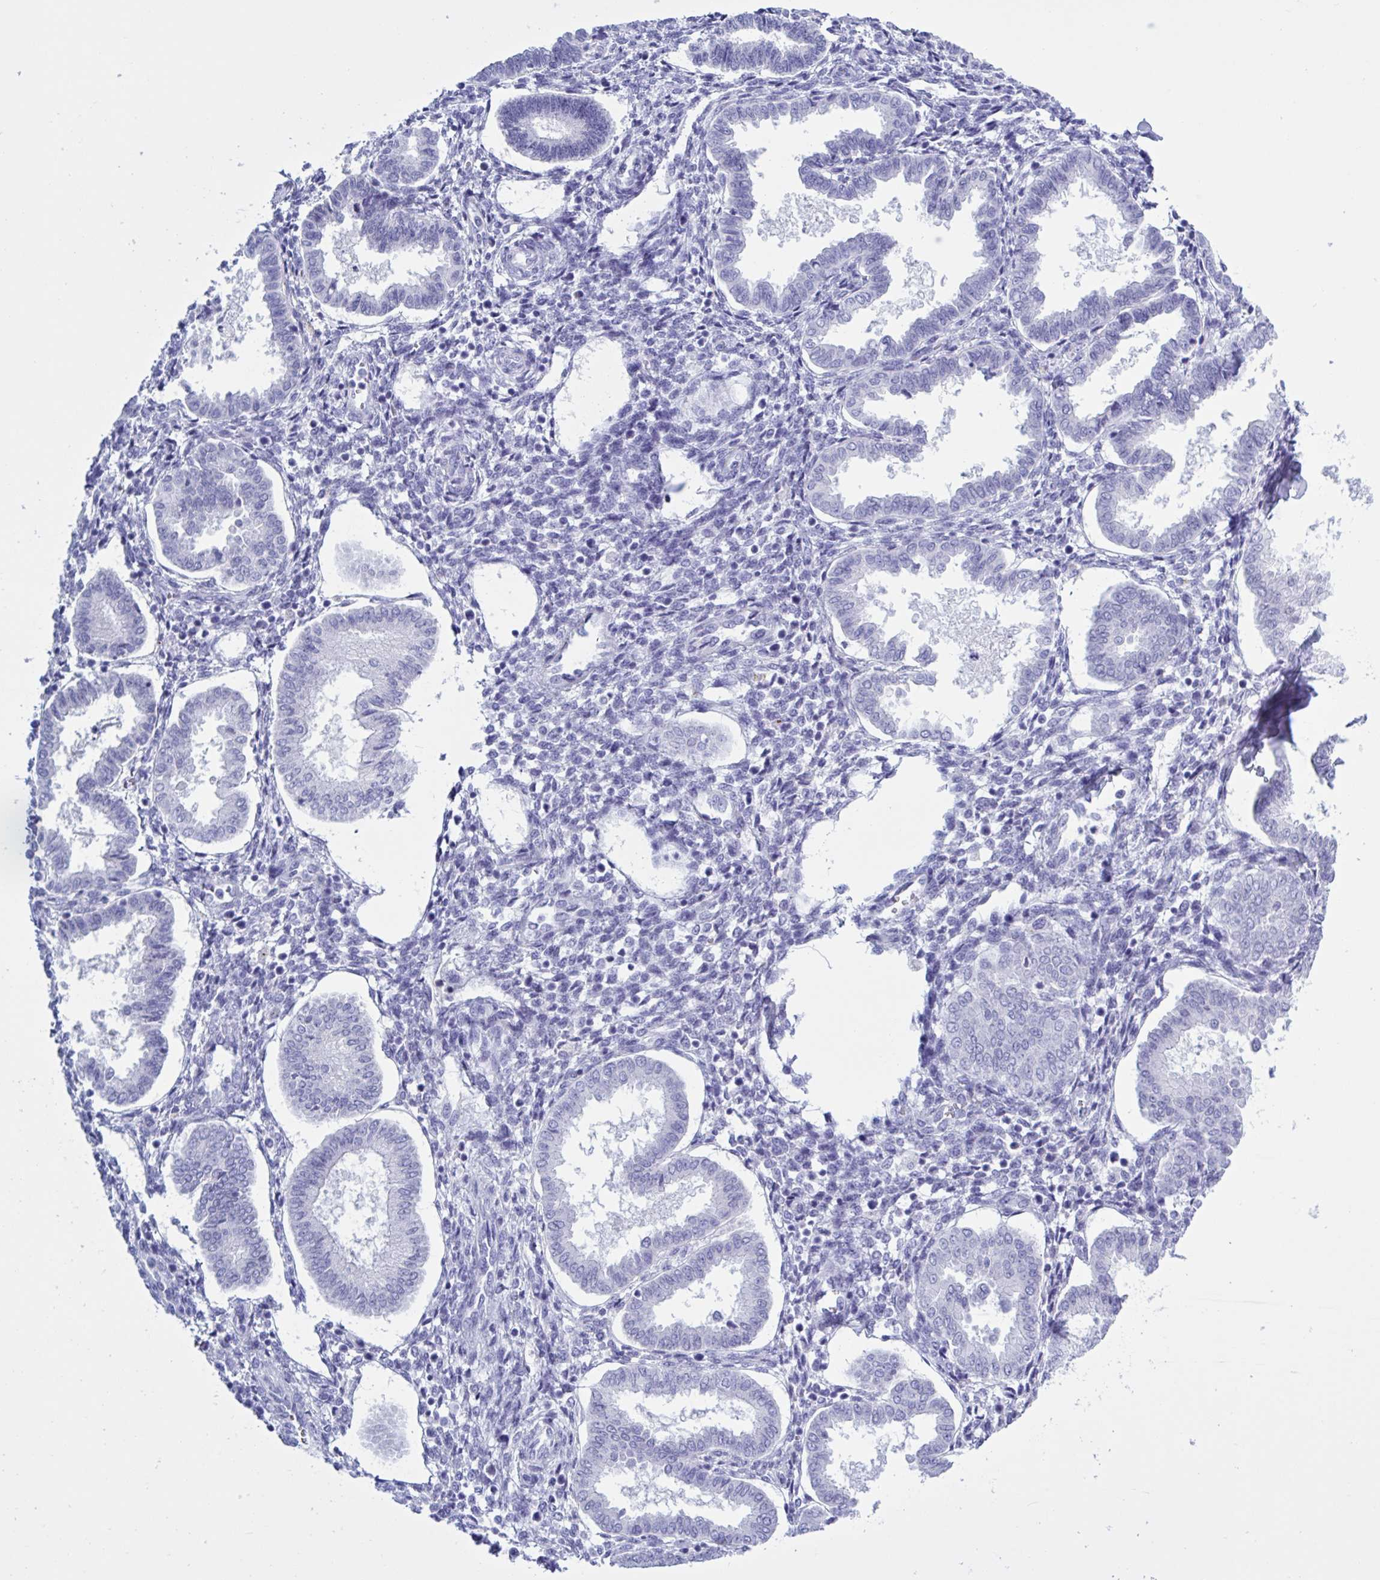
{"staining": {"intensity": "negative", "quantity": "none", "location": "none"}, "tissue": "endometrium", "cell_type": "Cells in endometrial stroma", "image_type": "normal", "snomed": [{"axis": "morphology", "description": "Normal tissue, NOS"}, {"axis": "topography", "description": "Endometrium"}], "caption": "Protein analysis of normal endometrium shows no significant expression in cells in endometrial stroma.", "gene": "USP35", "patient": {"sex": "female", "age": 24}}